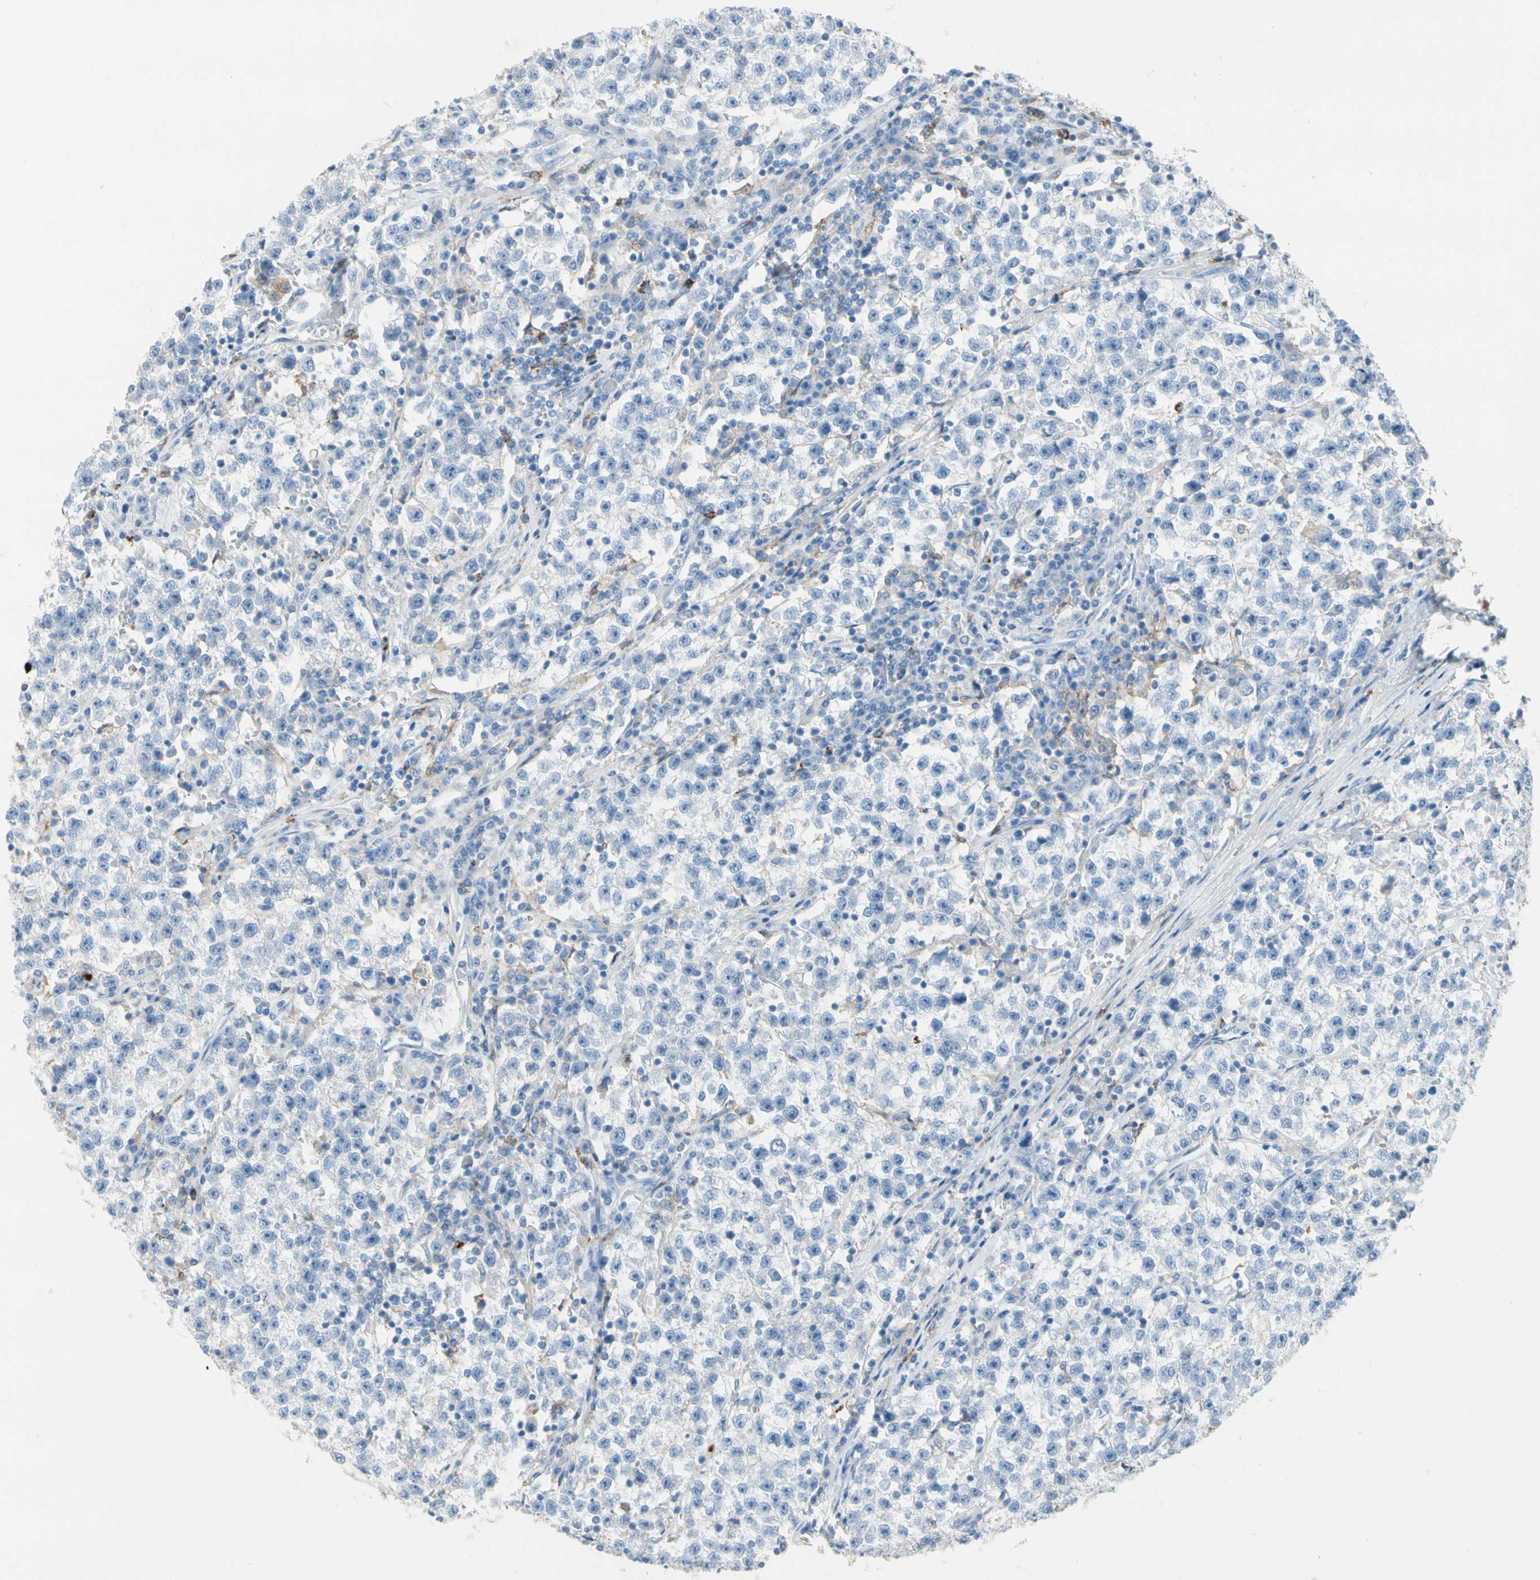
{"staining": {"intensity": "negative", "quantity": "none", "location": "none"}, "tissue": "testis cancer", "cell_type": "Tumor cells", "image_type": "cancer", "snomed": [{"axis": "morphology", "description": "Seminoma, NOS"}, {"axis": "topography", "description": "Testis"}], "caption": "This image is of testis cancer (seminoma) stained with immunohistochemistry (IHC) to label a protein in brown with the nuclei are counter-stained blue. There is no positivity in tumor cells. (Immunohistochemistry, brightfield microscopy, high magnification).", "gene": "CLEC4A", "patient": {"sex": "male", "age": 22}}